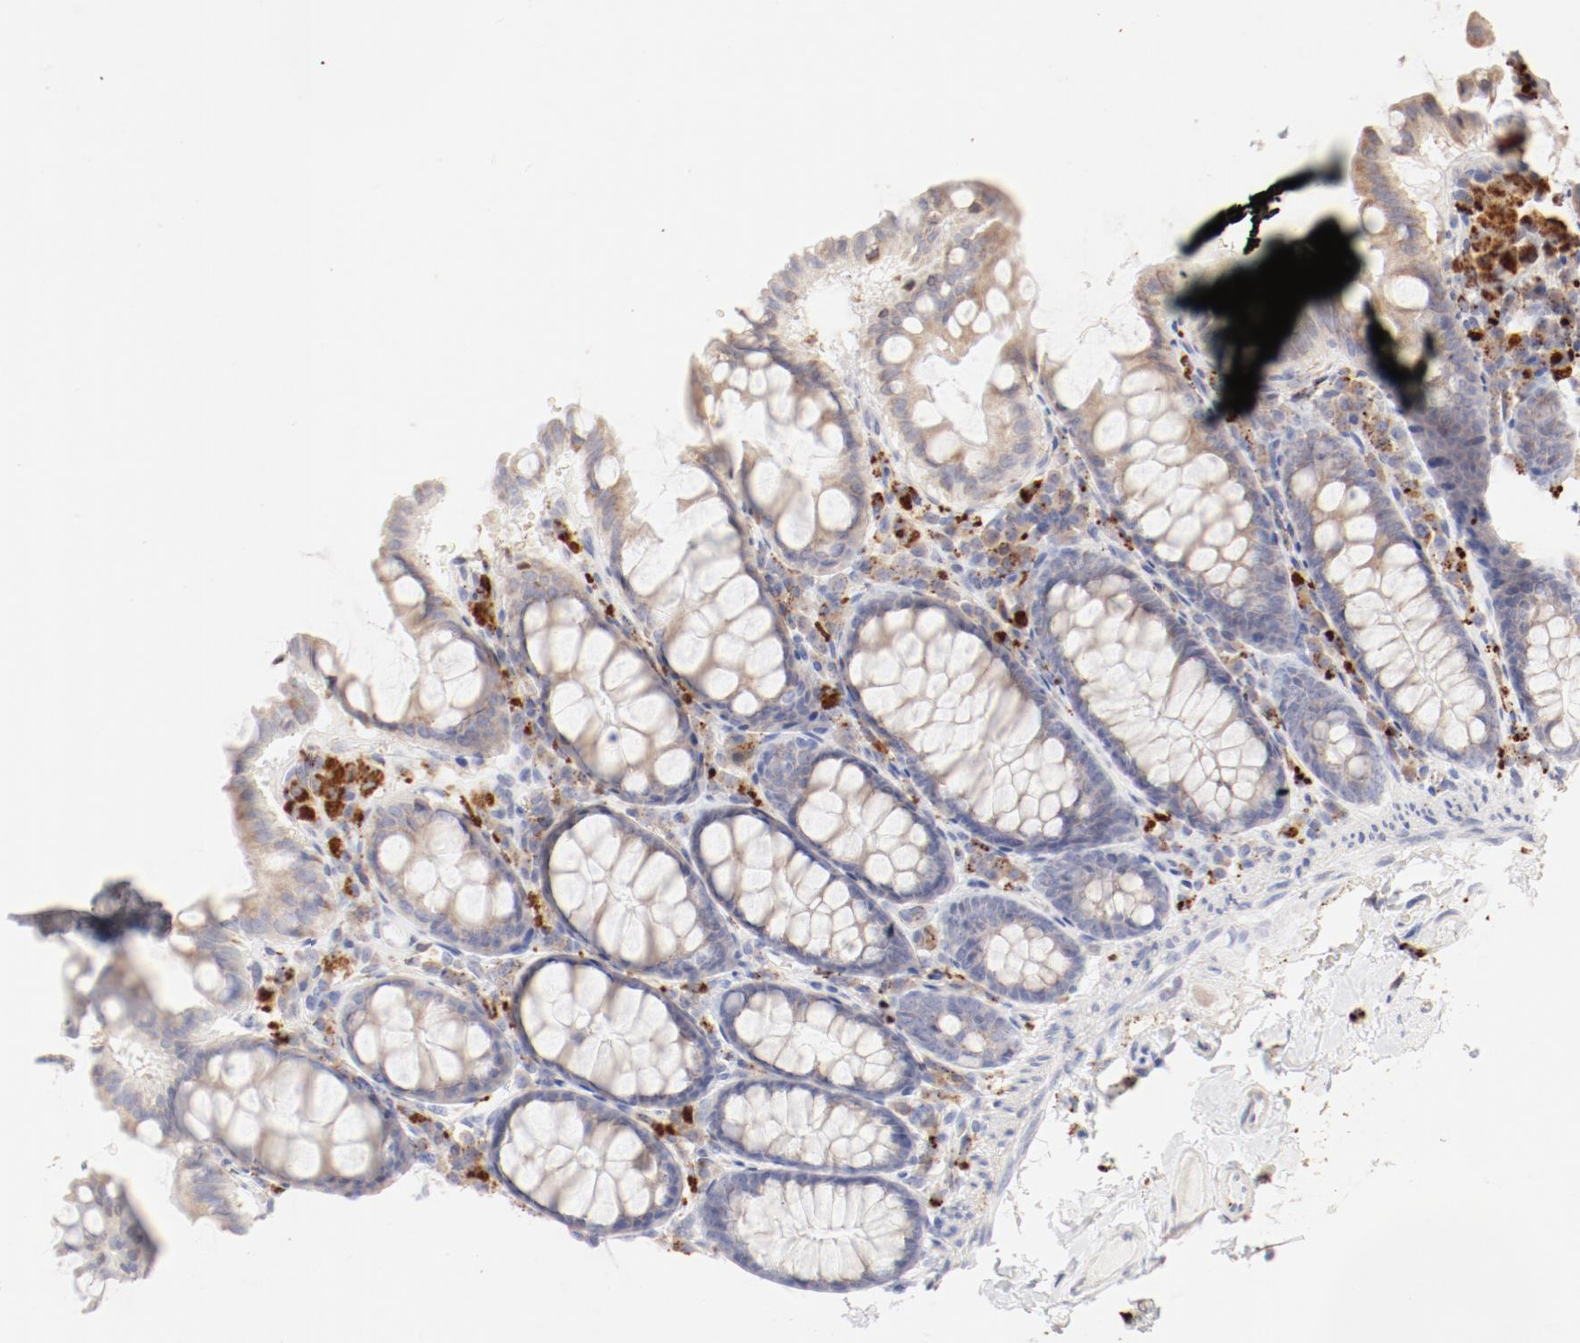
{"staining": {"intensity": "negative", "quantity": "none", "location": "none"}, "tissue": "colon", "cell_type": "Endothelial cells", "image_type": "normal", "snomed": [{"axis": "morphology", "description": "Normal tissue, NOS"}, {"axis": "topography", "description": "Colon"}], "caption": "Immunohistochemical staining of normal colon reveals no significant staining in endothelial cells. (Stains: DAB (3,3'-diaminobenzidine) IHC with hematoxylin counter stain, Microscopy: brightfield microscopy at high magnification).", "gene": "CTSH", "patient": {"sex": "female", "age": 61}}